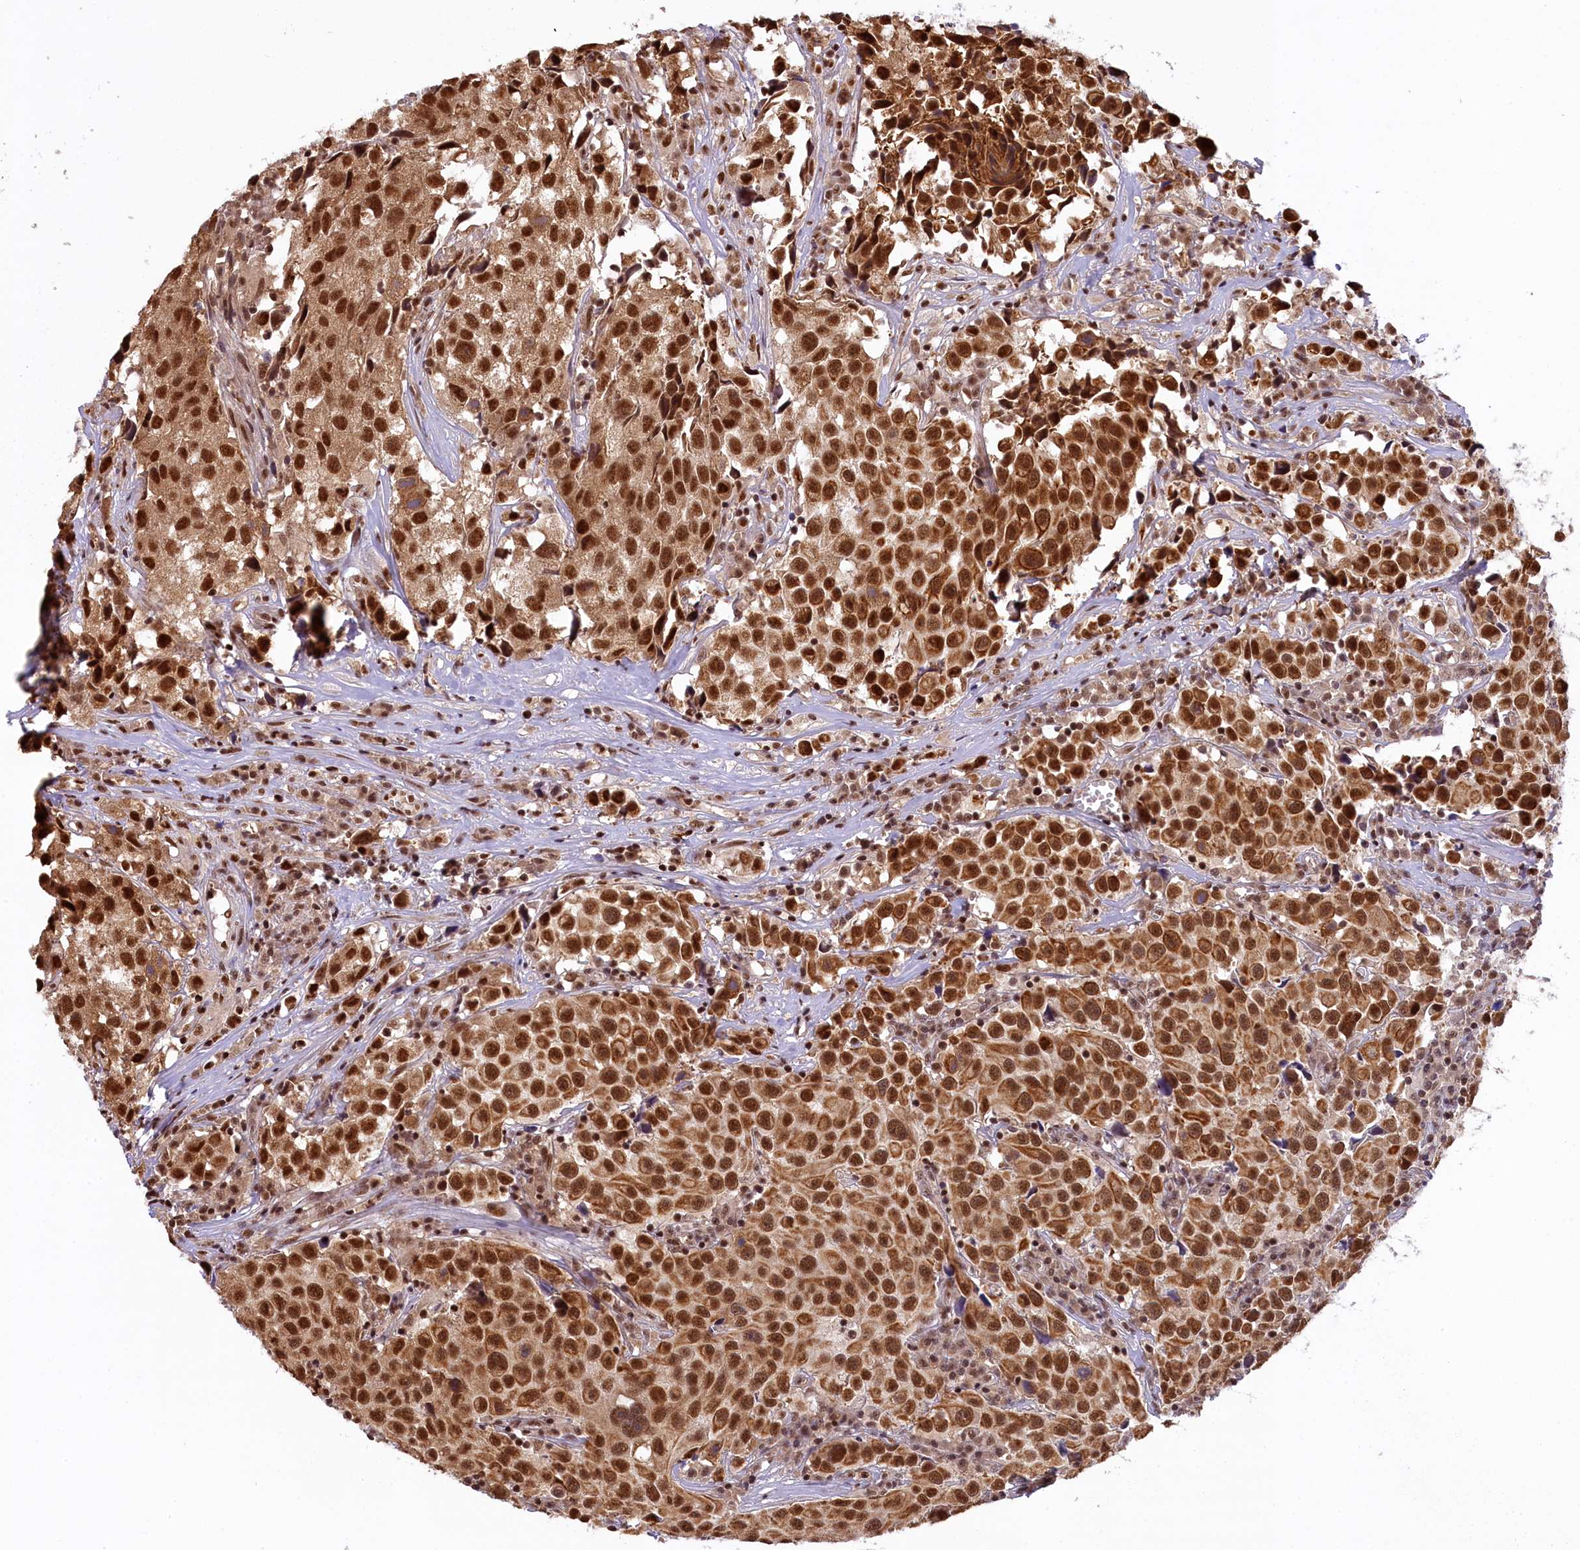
{"staining": {"intensity": "strong", "quantity": "25%-75%", "location": "cytoplasmic/membranous,nuclear"}, "tissue": "urothelial cancer", "cell_type": "Tumor cells", "image_type": "cancer", "snomed": [{"axis": "morphology", "description": "Urothelial carcinoma, High grade"}, {"axis": "topography", "description": "Urinary bladder"}], "caption": "Urothelial carcinoma (high-grade) stained with DAB (3,3'-diaminobenzidine) immunohistochemistry (IHC) demonstrates high levels of strong cytoplasmic/membranous and nuclear positivity in approximately 25%-75% of tumor cells. The staining was performed using DAB to visualize the protein expression in brown, while the nuclei were stained in blue with hematoxylin (Magnification: 20x).", "gene": "CARD8", "patient": {"sex": "female", "age": 75}}